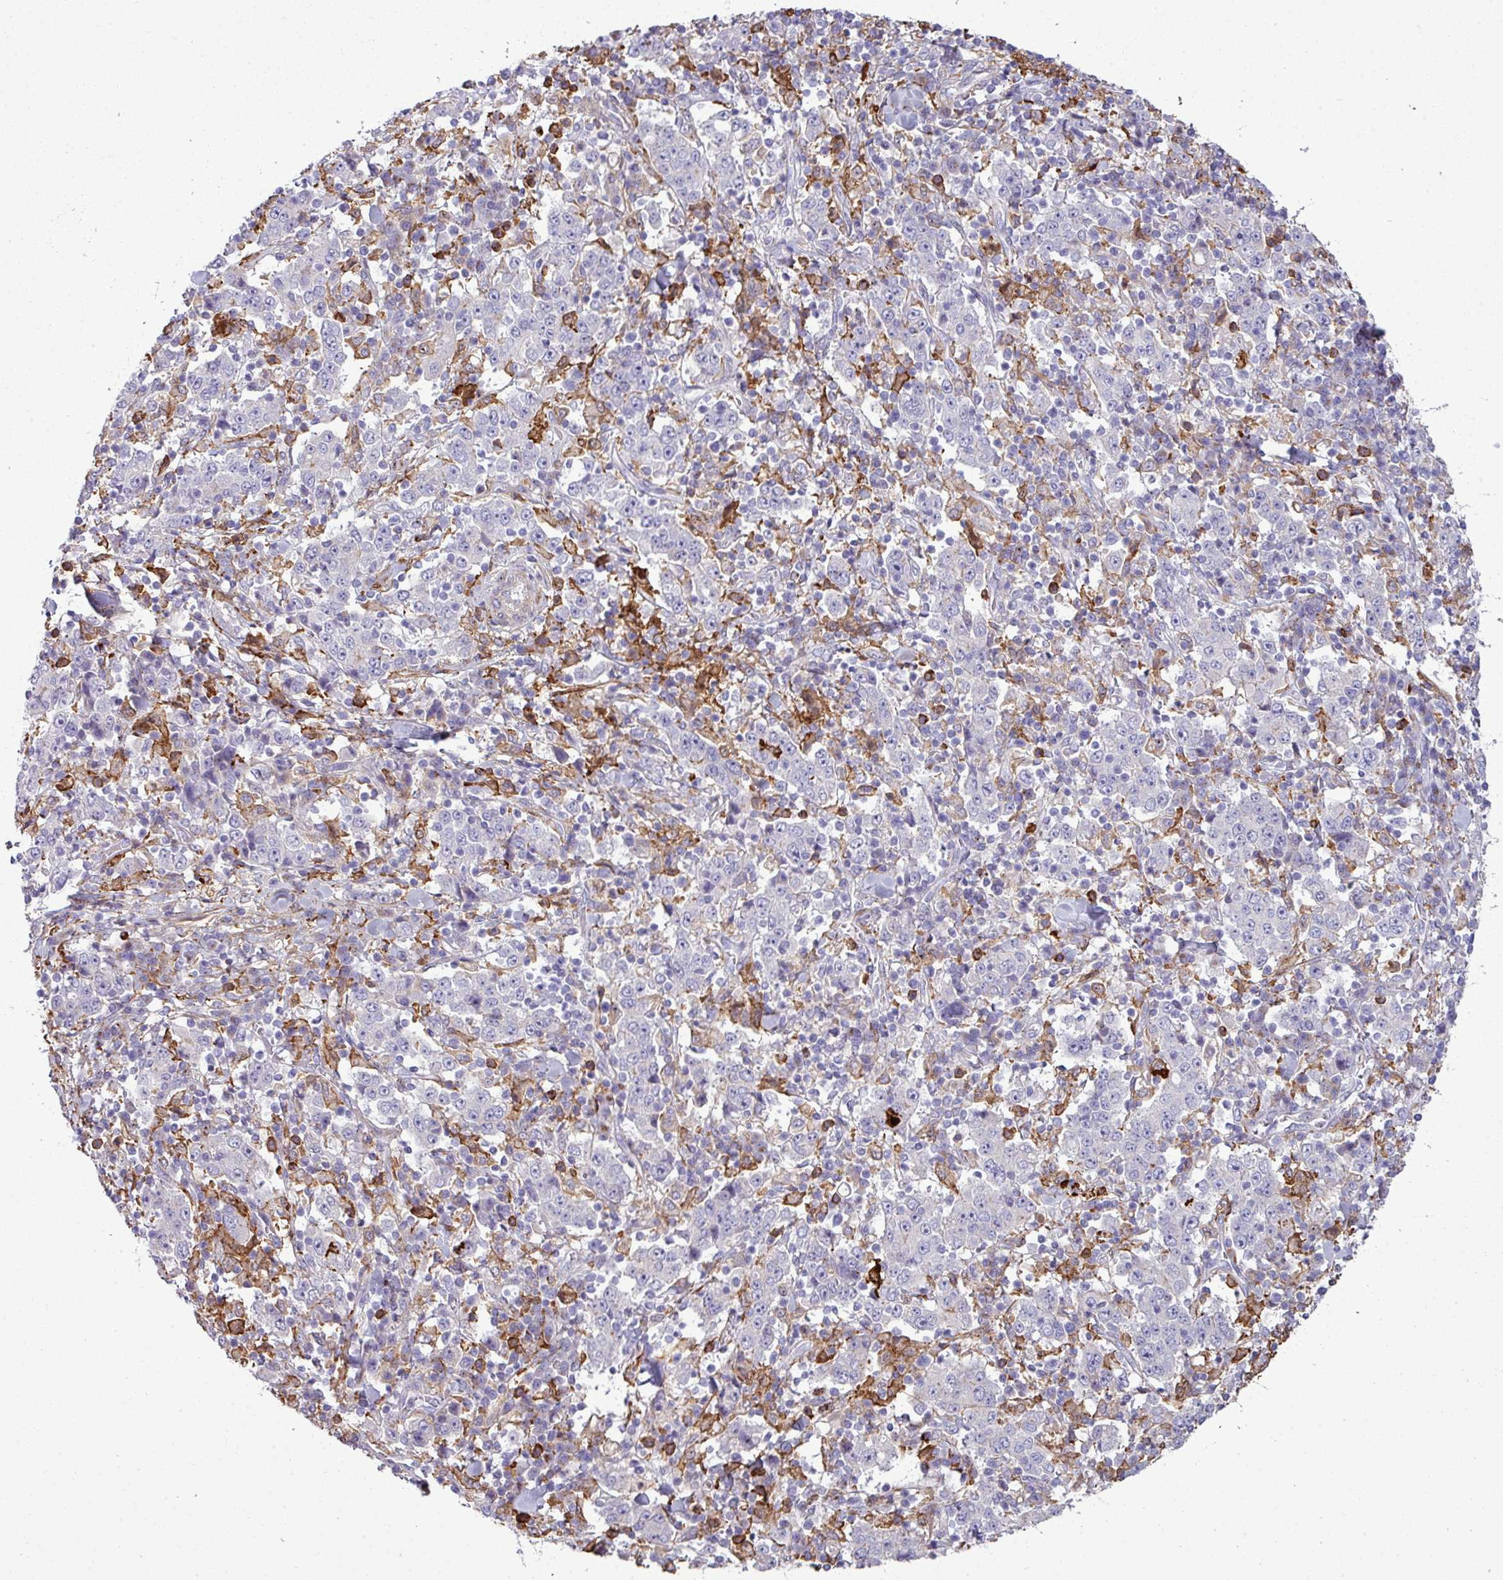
{"staining": {"intensity": "negative", "quantity": "none", "location": "none"}, "tissue": "stomach cancer", "cell_type": "Tumor cells", "image_type": "cancer", "snomed": [{"axis": "morphology", "description": "Normal tissue, NOS"}, {"axis": "morphology", "description": "Adenocarcinoma, NOS"}, {"axis": "topography", "description": "Stomach, upper"}, {"axis": "topography", "description": "Stomach"}], "caption": "Photomicrograph shows no significant protein positivity in tumor cells of stomach cancer.", "gene": "COL8A1", "patient": {"sex": "male", "age": 59}}